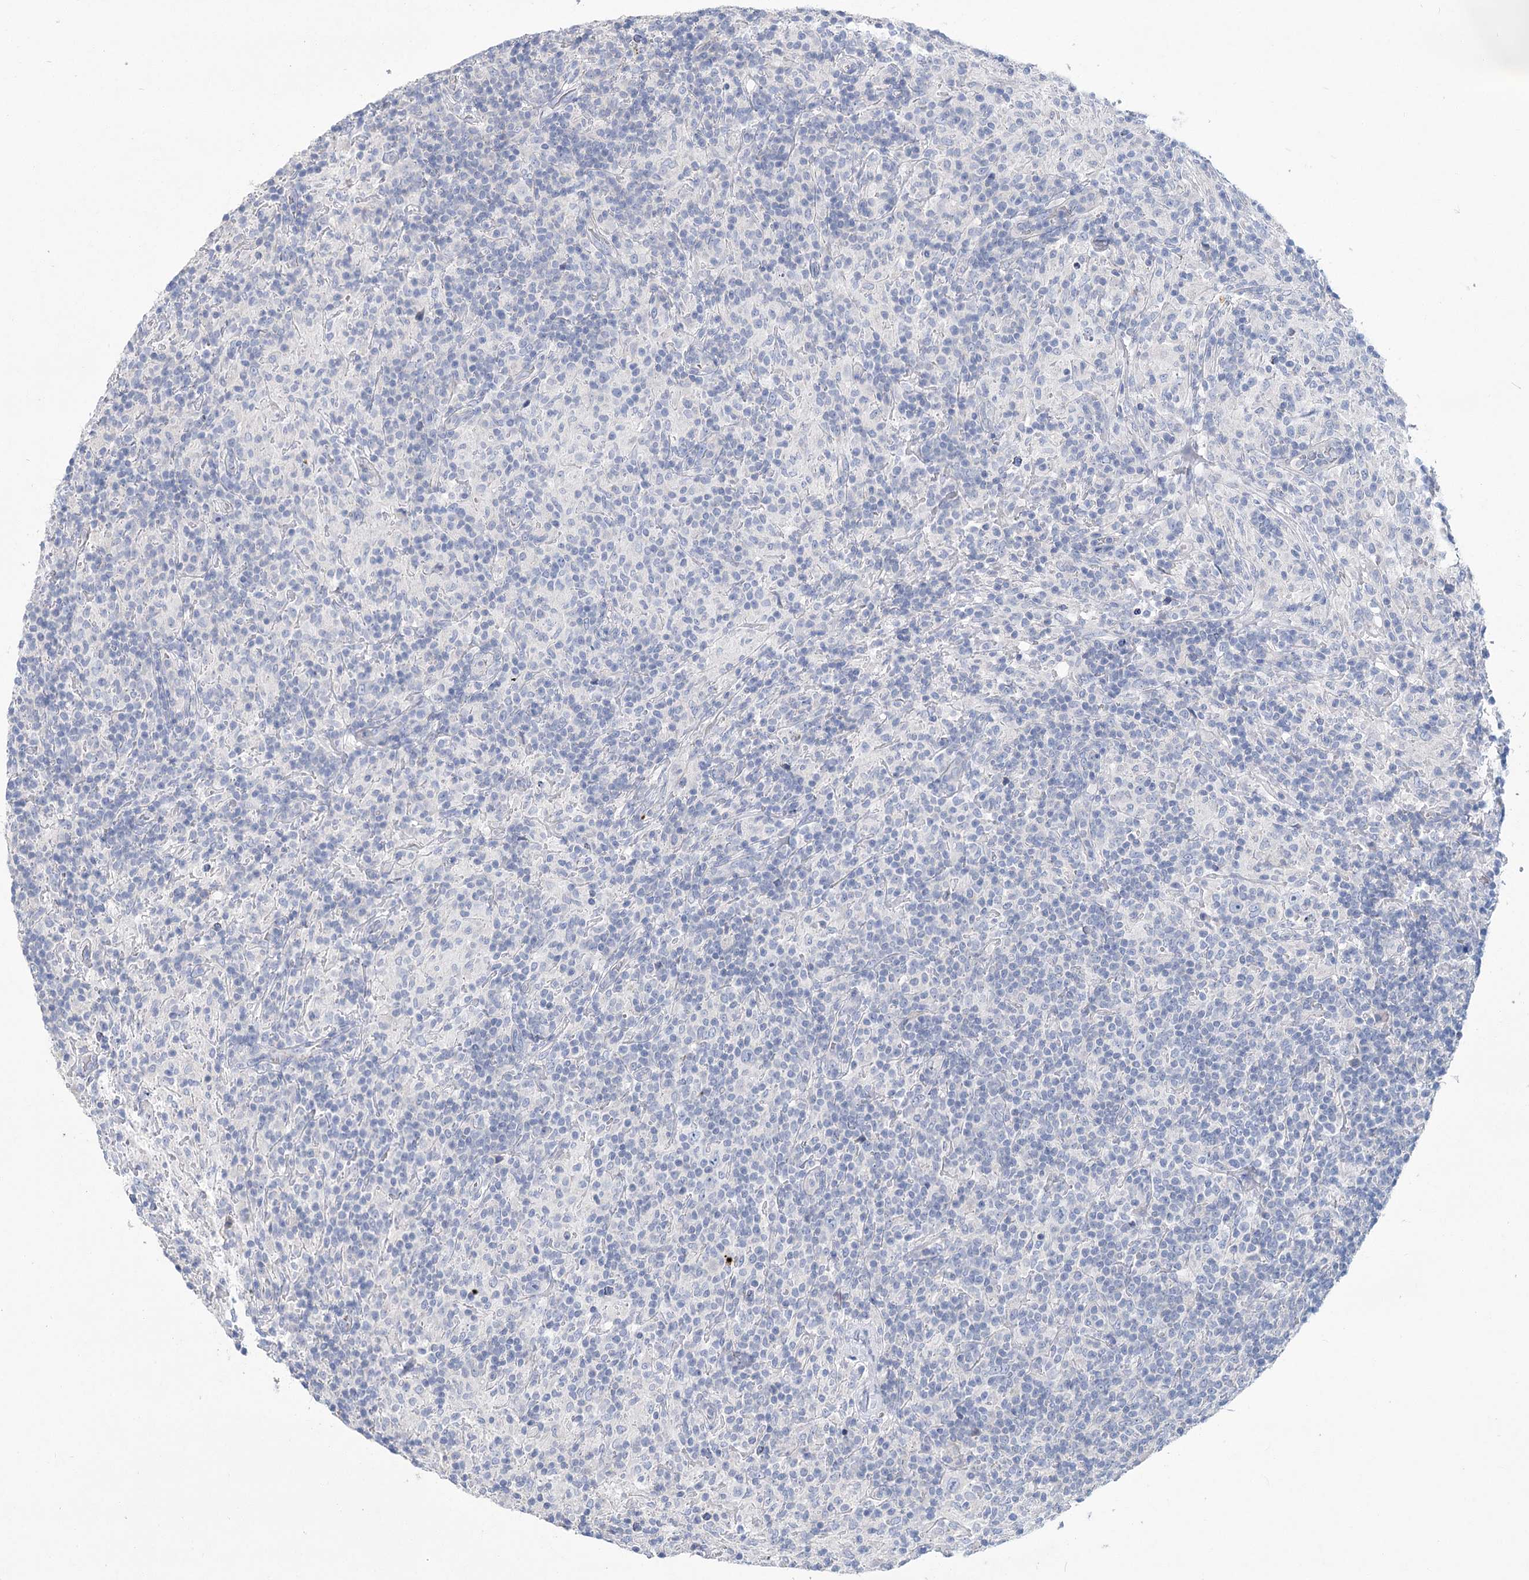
{"staining": {"intensity": "negative", "quantity": "none", "location": "none"}, "tissue": "lymphoma", "cell_type": "Tumor cells", "image_type": "cancer", "snomed": [{"axis": "morphology", "description": "Hodgkin's disease, NOS"}, {"axis": "topography", "description": "Lymph node"}], "caption": "Hodgkin's disease stained for a protein using immunohistochemistry (IHC) demonstrates no staining tumor cells.", "gene": "SLC9A3", "patient": {"sex": "male", "age": 70}}